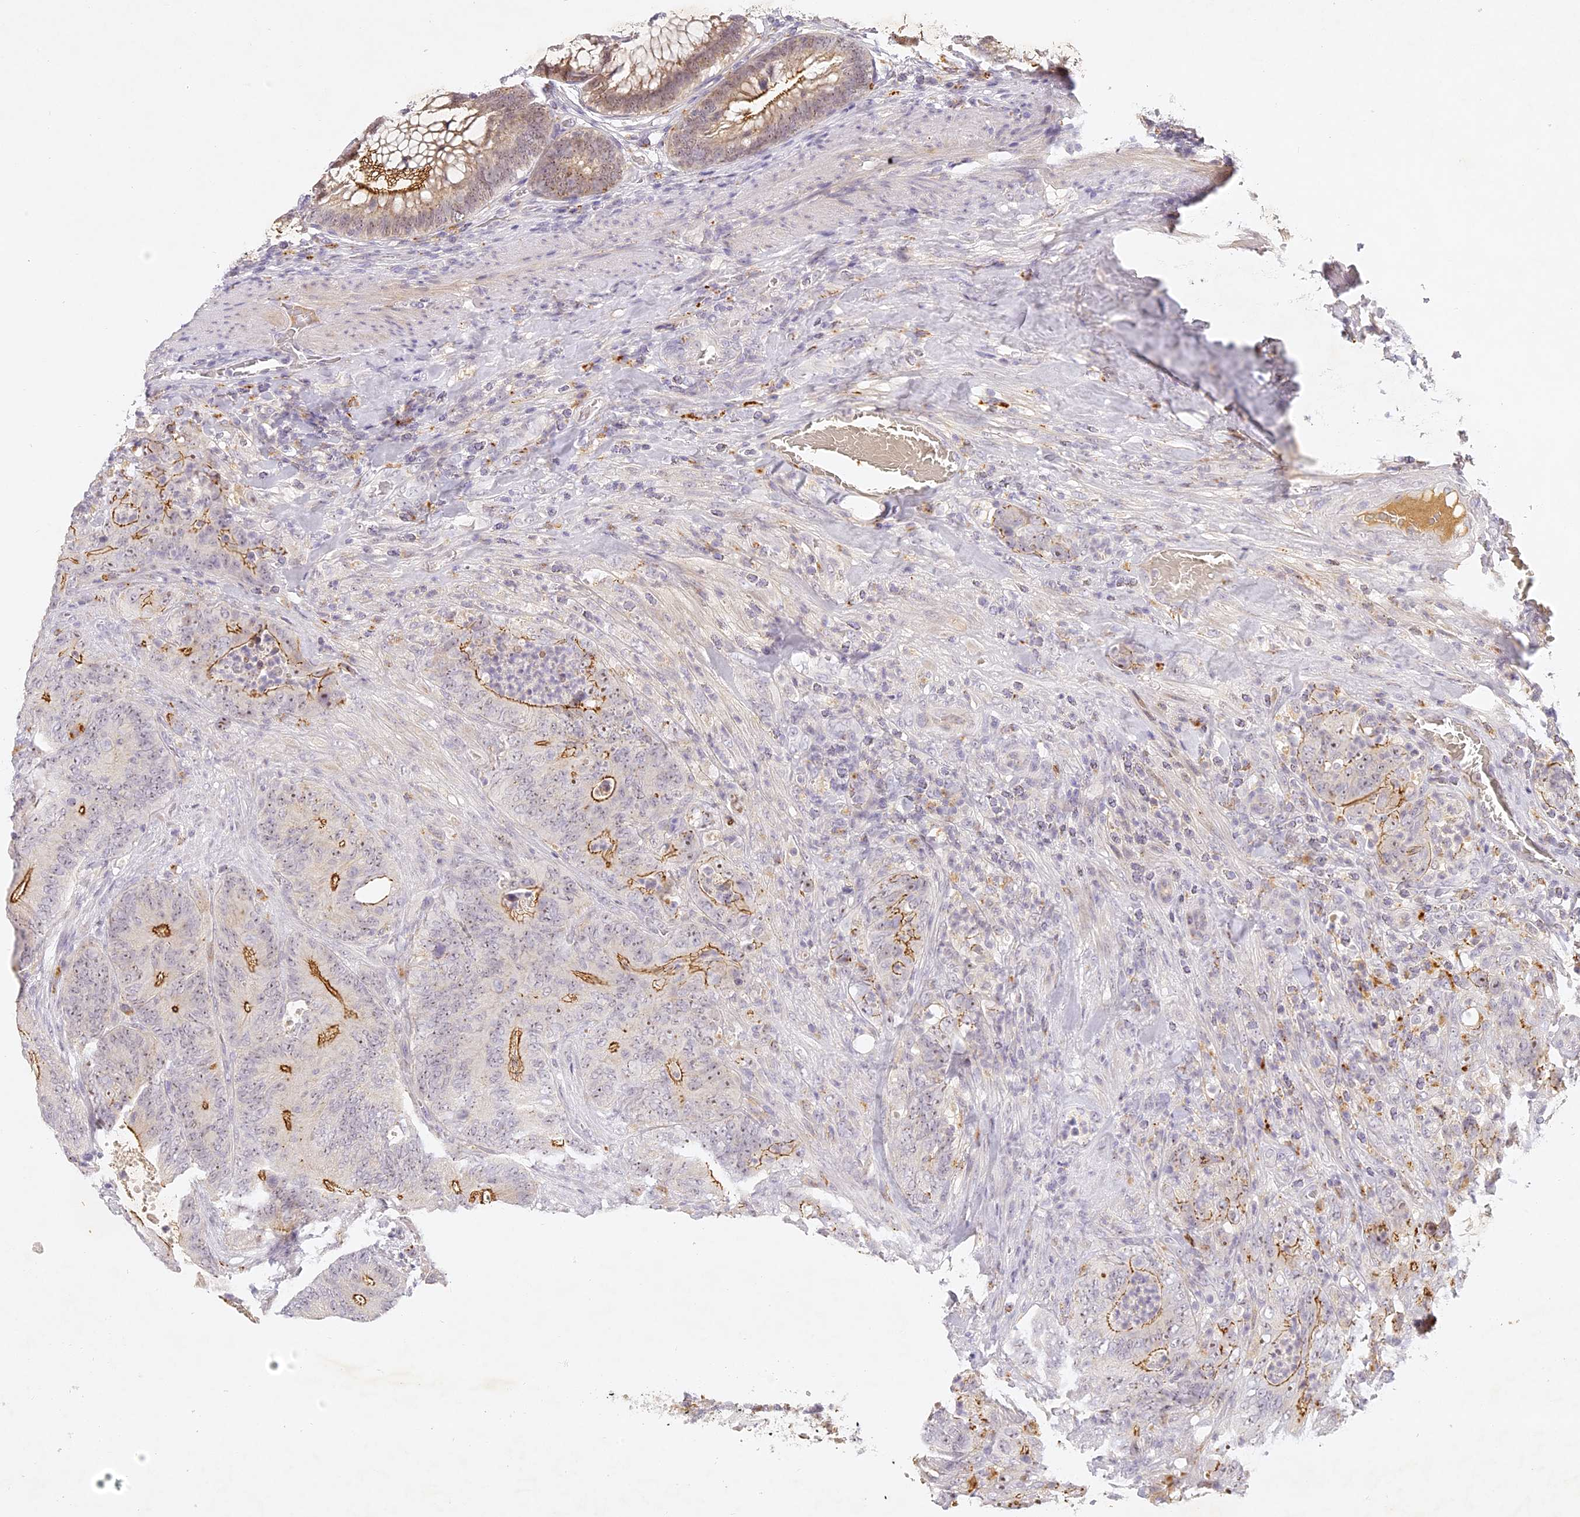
{"staining": {"intensity": "strong", "quantity": "25%-75%", "location": "cytoplasmic/membranous"}, "tissue": "colorectal cancer", "cell_type": "Tumor cells", "image_type": "cancer", "snomed": [{"axis": "morphology", "description": "Normal tissue, NOS"}, {"axis": "topography", "description": "Colon"}], "caption": "DAB (3,3'-diaminobenzidine) immunohistochemical staining of human colorectal cancer displays strong cytoplasmic/membranous protein expression in approximately 25%-75% of tumor cells.", "gene": "ELL3", "patient": {"sex": "female", "age": 82}}